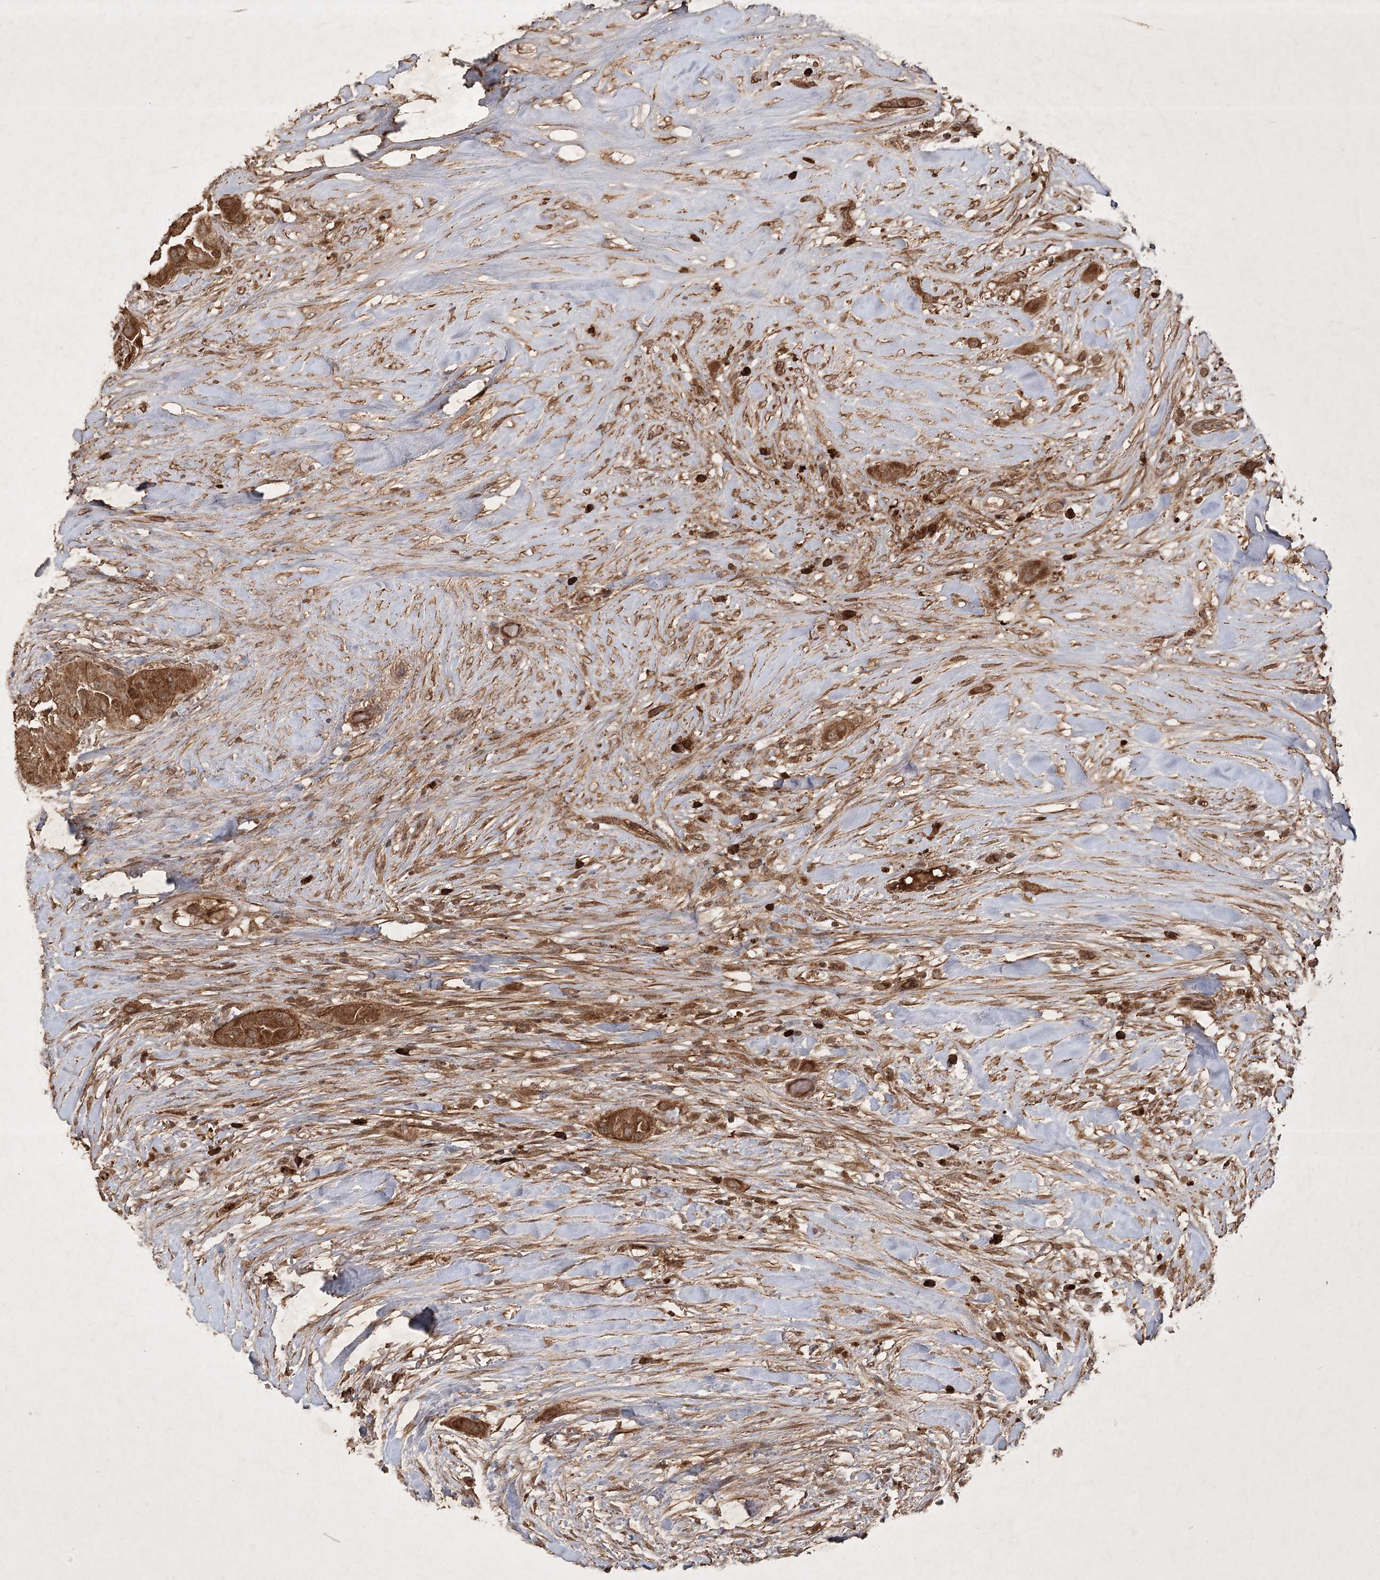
{"staining": {"intensity": "moderate", "quantity": ">75%", "location": "cytoplasmic/membranous"}, "tissue": "thyroid cancer", "cell_type": "Tumor cells", "image_type": "cancer", "snomed": [{"axis": "morphology", "description": "Papillary adenocarcinoma, NOS"}, {"axis": "topography", "description": "Thyroid gland"}], "caption": "Protein analysis of thyroid cancer (papillary adenocarcinoma) tissue demonstrates moderate cytoplasmic/membranous staining in about >75% of tumor cells. Nuclei are stained in blue.", "gene": "ARL13A", "patient": {"sex": "female", "age": 59}}